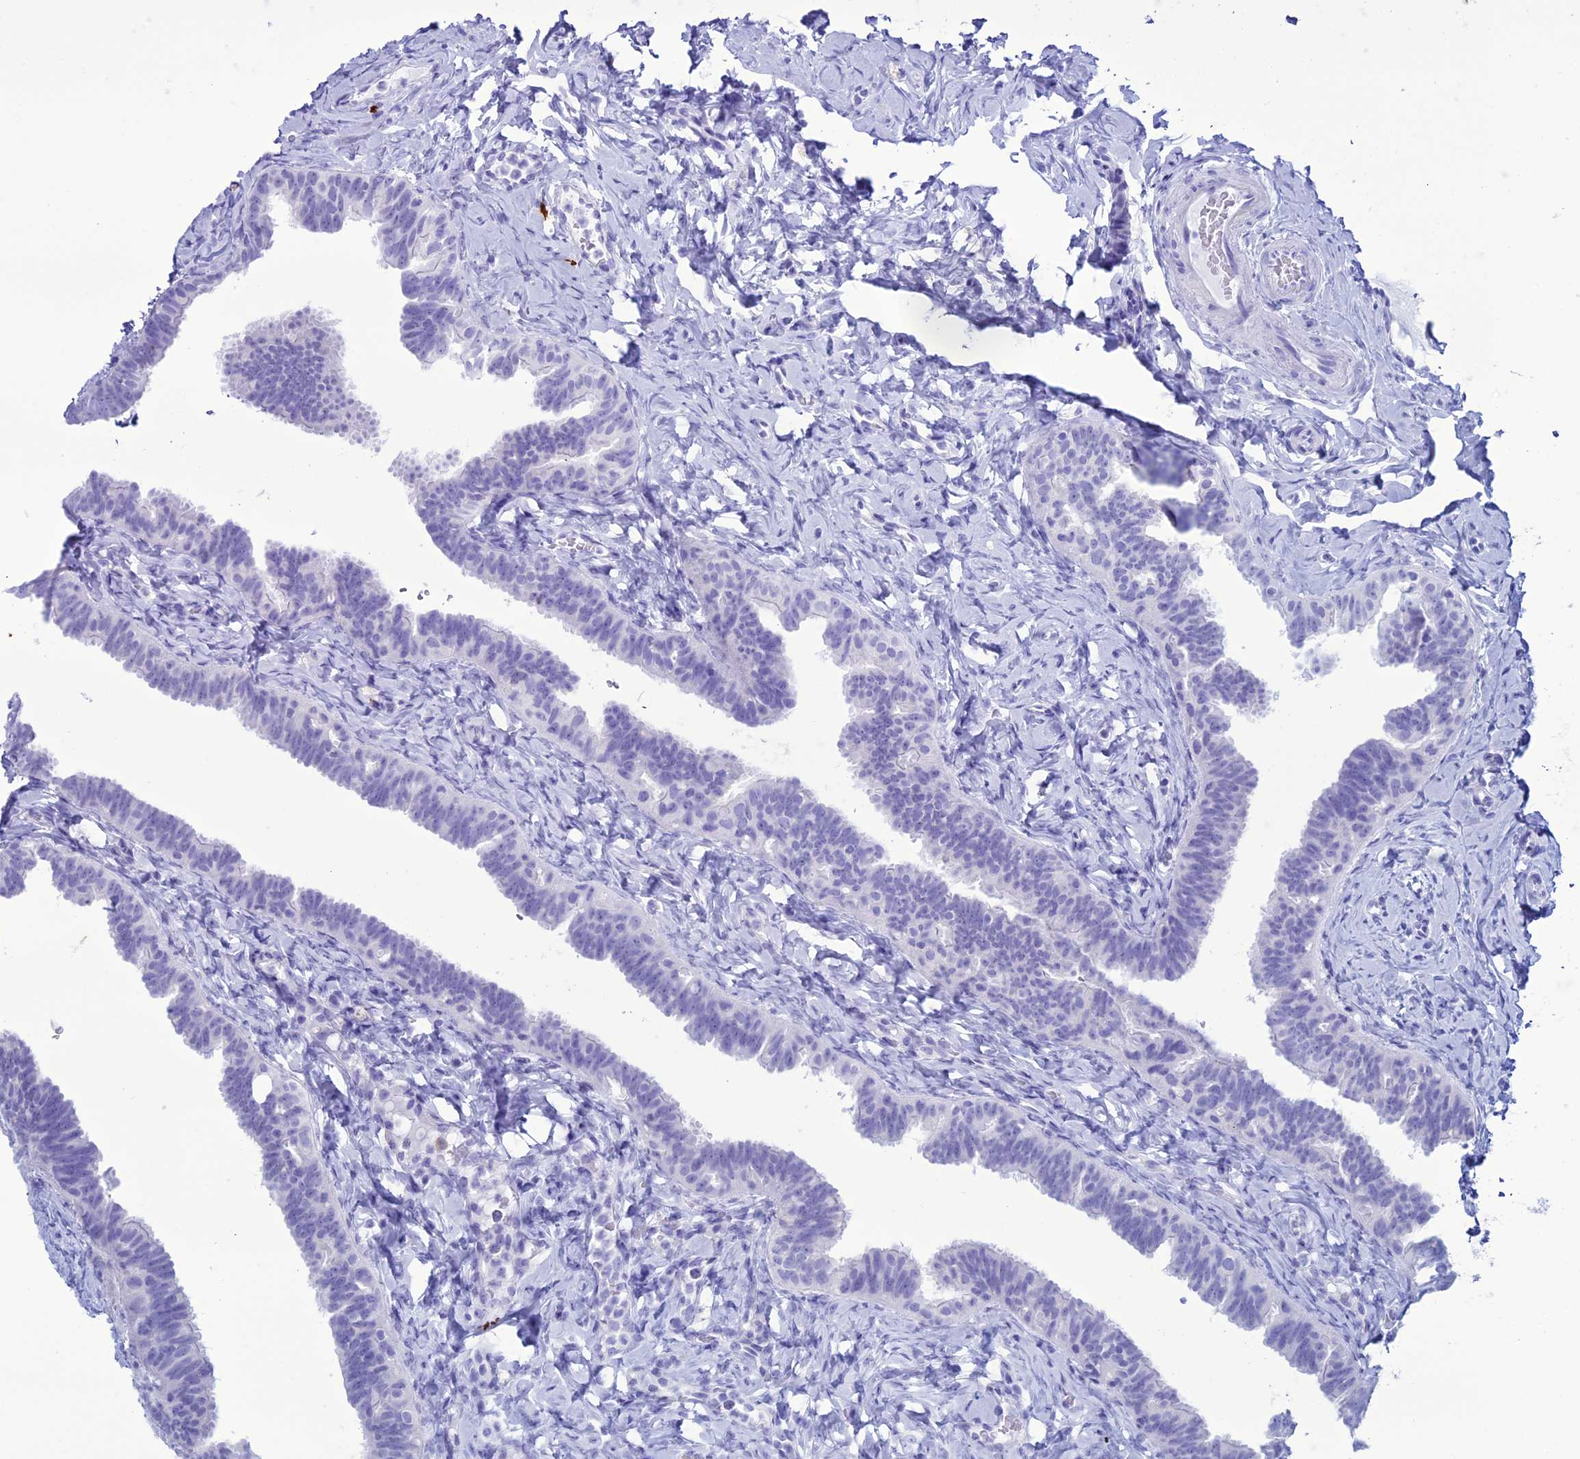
{"staining": {"intensity": "negative", "quantity": "none", "location": "none"}, "tissue": "fallopian tube", "cell_type": "Glandular cells", "image_type": "normal", "snomed": [{"axis": "morphology", "description": "Normal tissue, NOS"}, {"axis": "topography", "description": "Fallopian tube"}], "caption": "This image is of normal fallopian tube stained with IHC to label a protein in brown with the nuclei are counter-stained blue. There is no expression in glandular cells. (Immunohistochemistry, brightfield microscopy, high magnification).", "gene": "MZB1", "patient": {"sex": "female", "age": 65}}